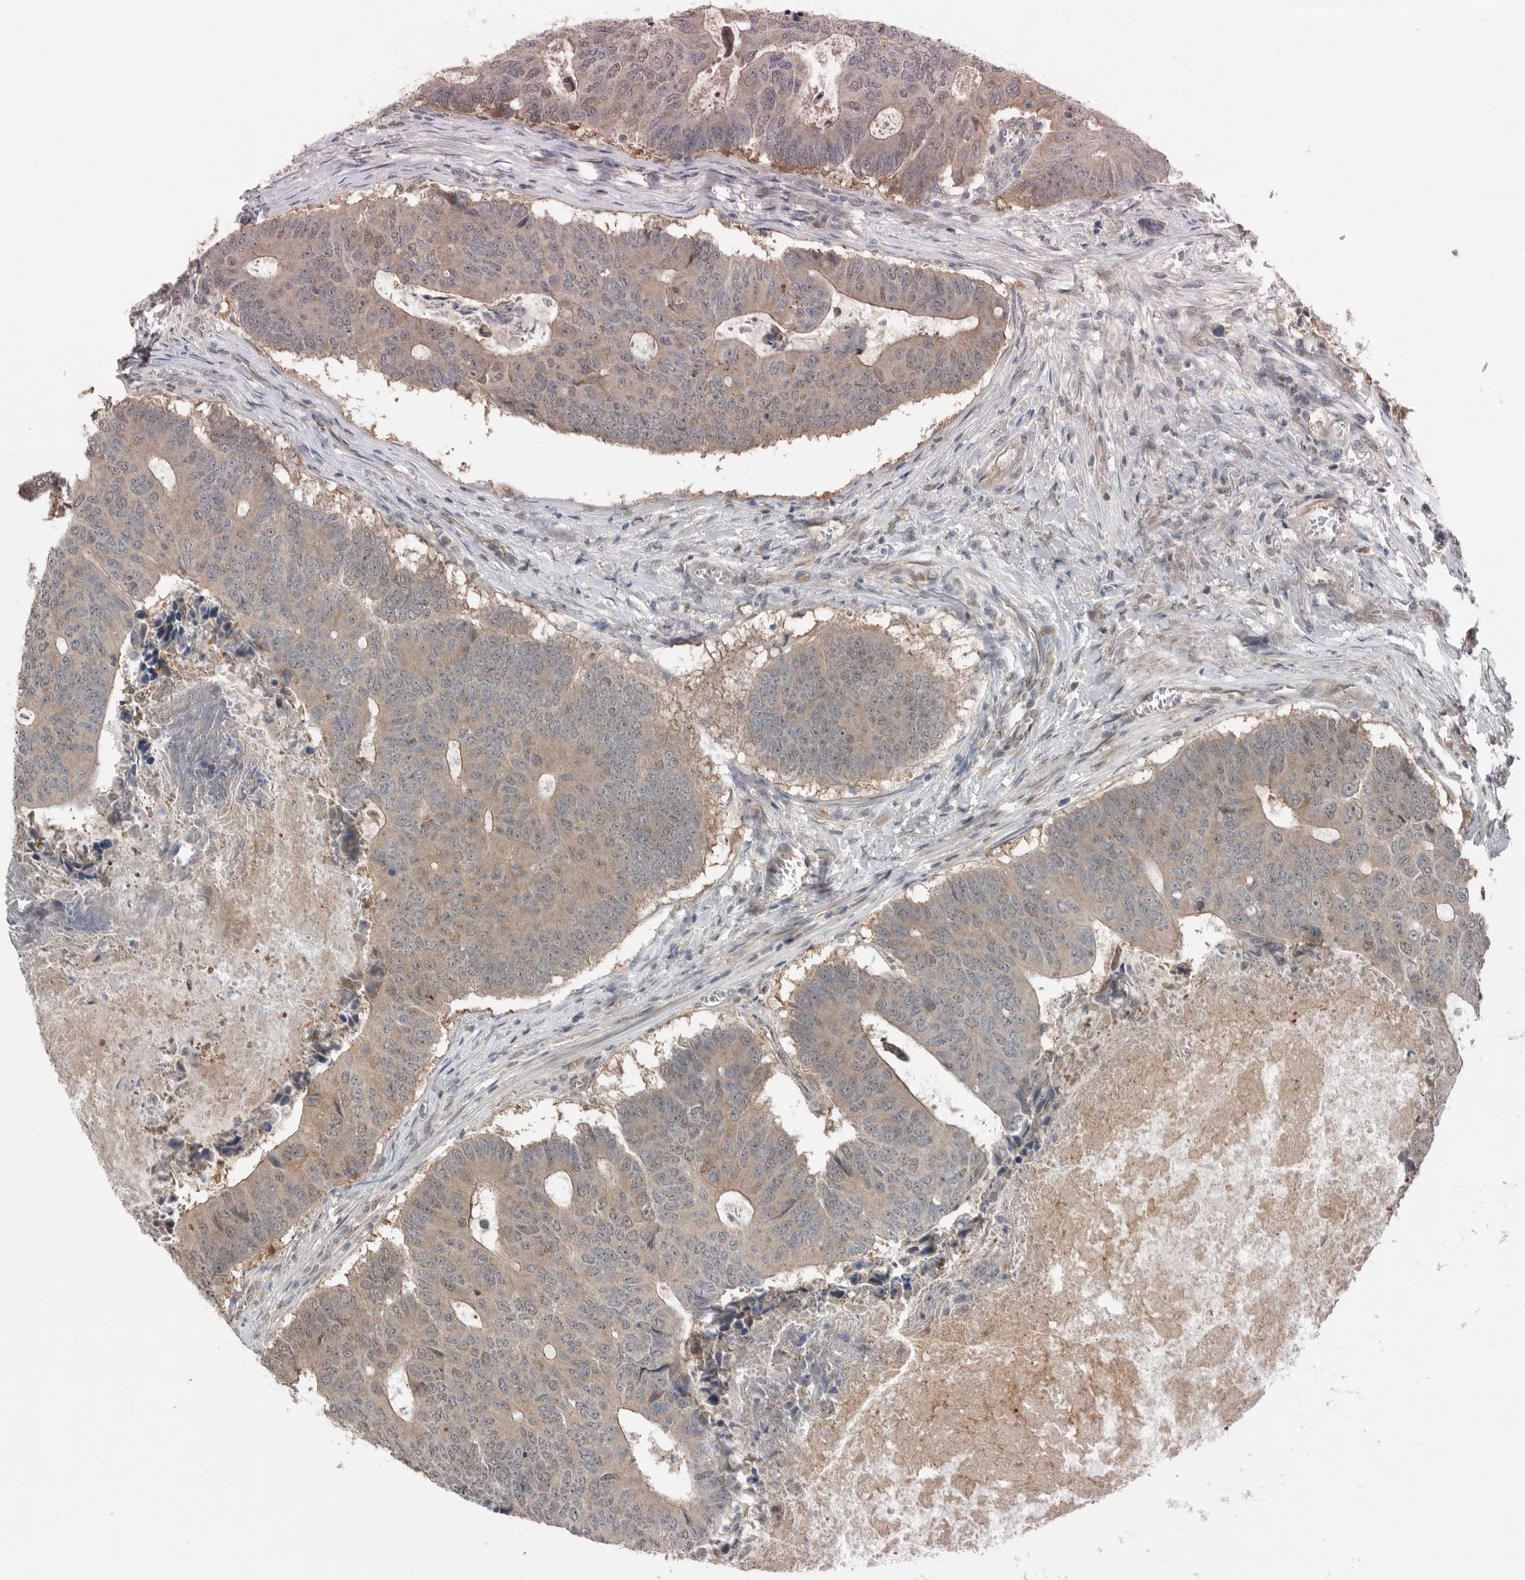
{"staining": {"intensity": "weak", "quantity": ">75%", "location": "cytoplasmic/membranous"}, "tissue": "colorectal cancer", "cell_type": "Tumor cells", "image_type": "cancer", "snomed": [{"axis": "morphology", "description": "Adenocarcinoma, NOS"}, {"axis": "topography", "description": "Colon"}], "caption": "High-magnification brightfield microscopy of colorectal cancer (adenocarcinoma) stained with DAB (3,3'-diaminobenzidine) (brown) and counterstained with hematoxylin (blue). tumor cells exhibit weak cytoplasmic/membranous expression is present in about>75% of cells. (DAB (3,3'-diaminobenzidine) IHC with brightfield microscopy, high magnification).", "gene": "MFAP3L", "patient": {"sex": "male", "age": 87}}